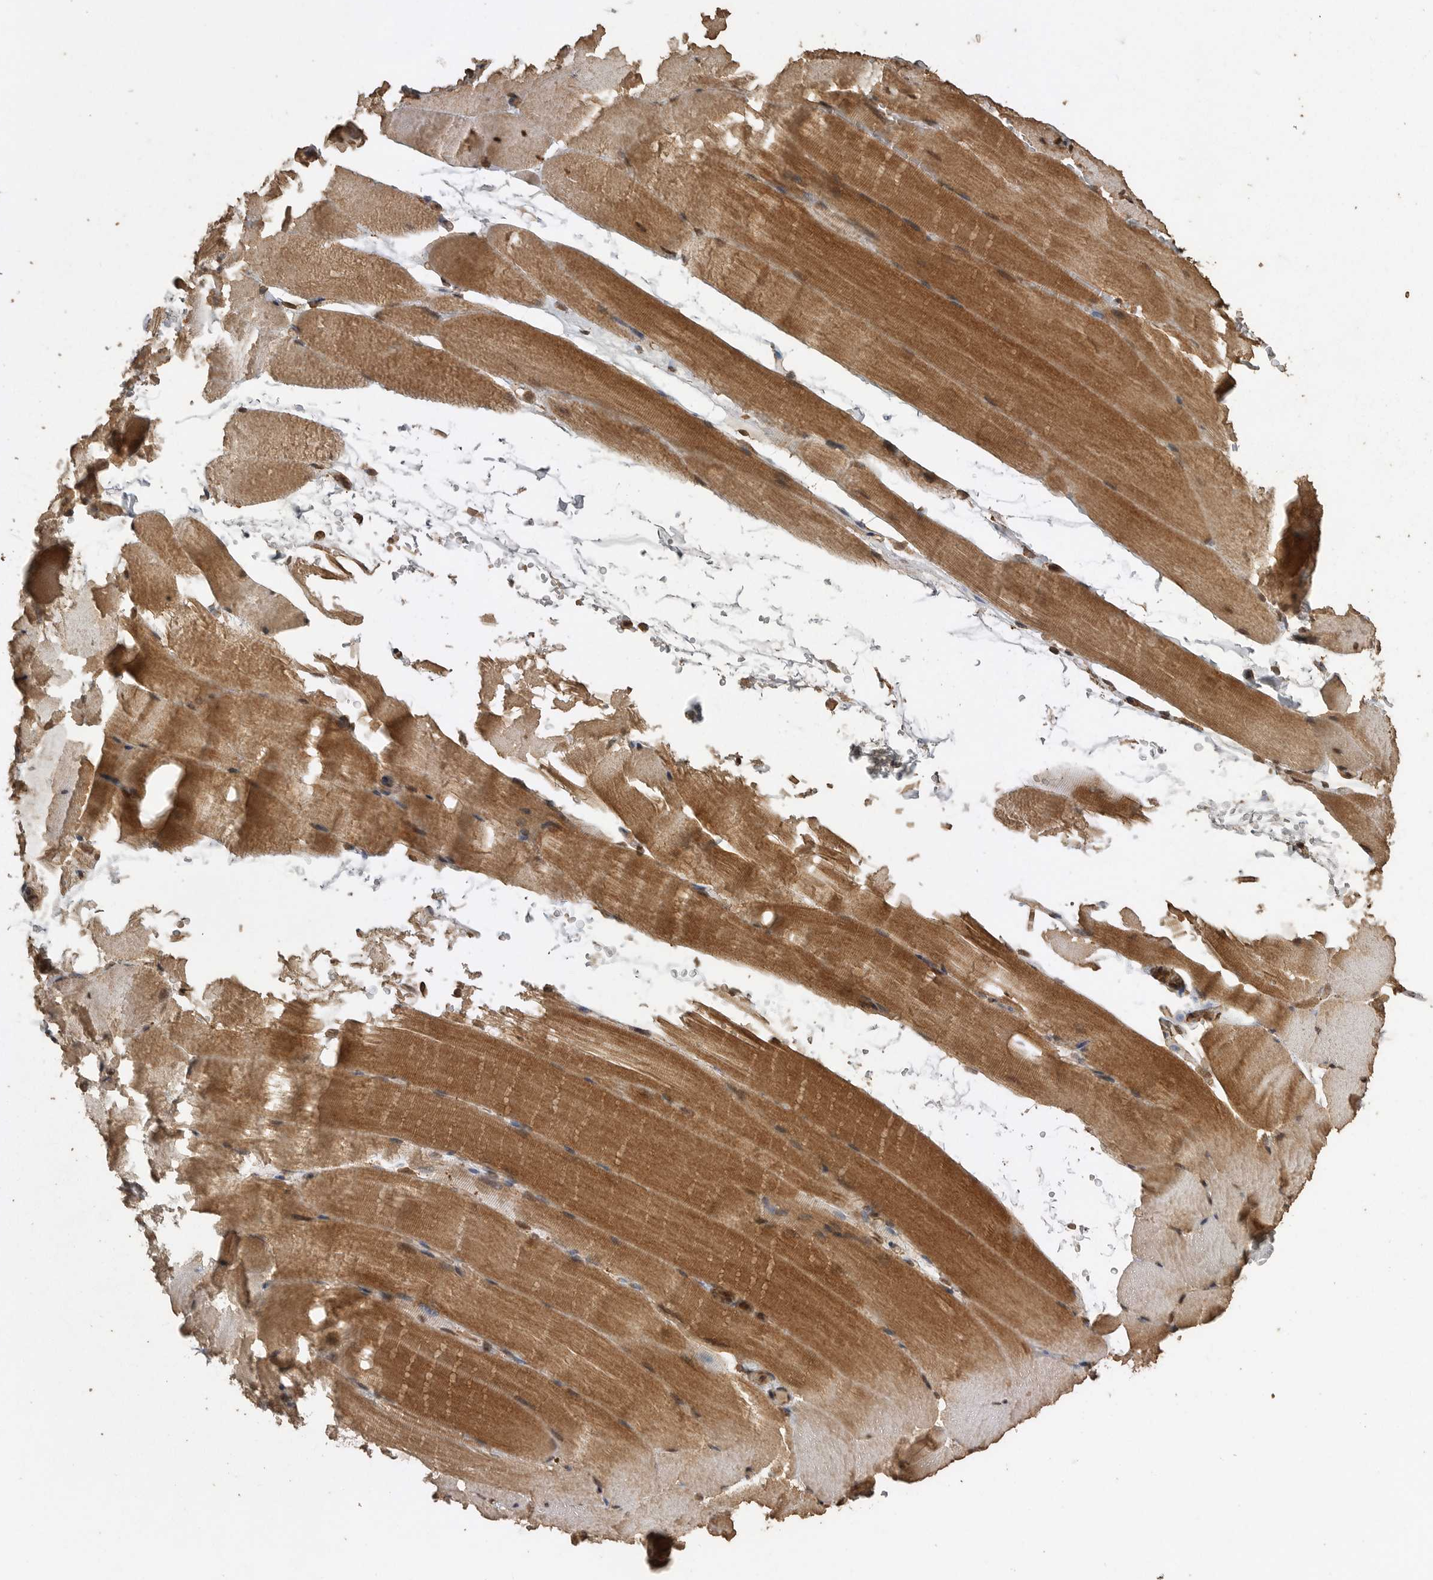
{"staining": {"intensity": "moderate", "quantity": ">75%", "location": "cytoplasmic/membranous"}, "tissue": "skeletal muscle", "cell_type": "Myocytes", "image_type": "normal", "snomed": [{"axis": "morphology", "description": "Normal tissue, NOS"}, {"axis": "topography", "description": "Skeletal muscle"}, {"axis": "topography", "description": "Parathyroid gland"}], "caption": "DAB immunohistochemical staining of normal skeletal muscle displays moderate cytoplasmic/membranous protein expression in about >75% of myocytes.", "gene": "PINK1", "patient": {"sex": "female", "age": 37}}